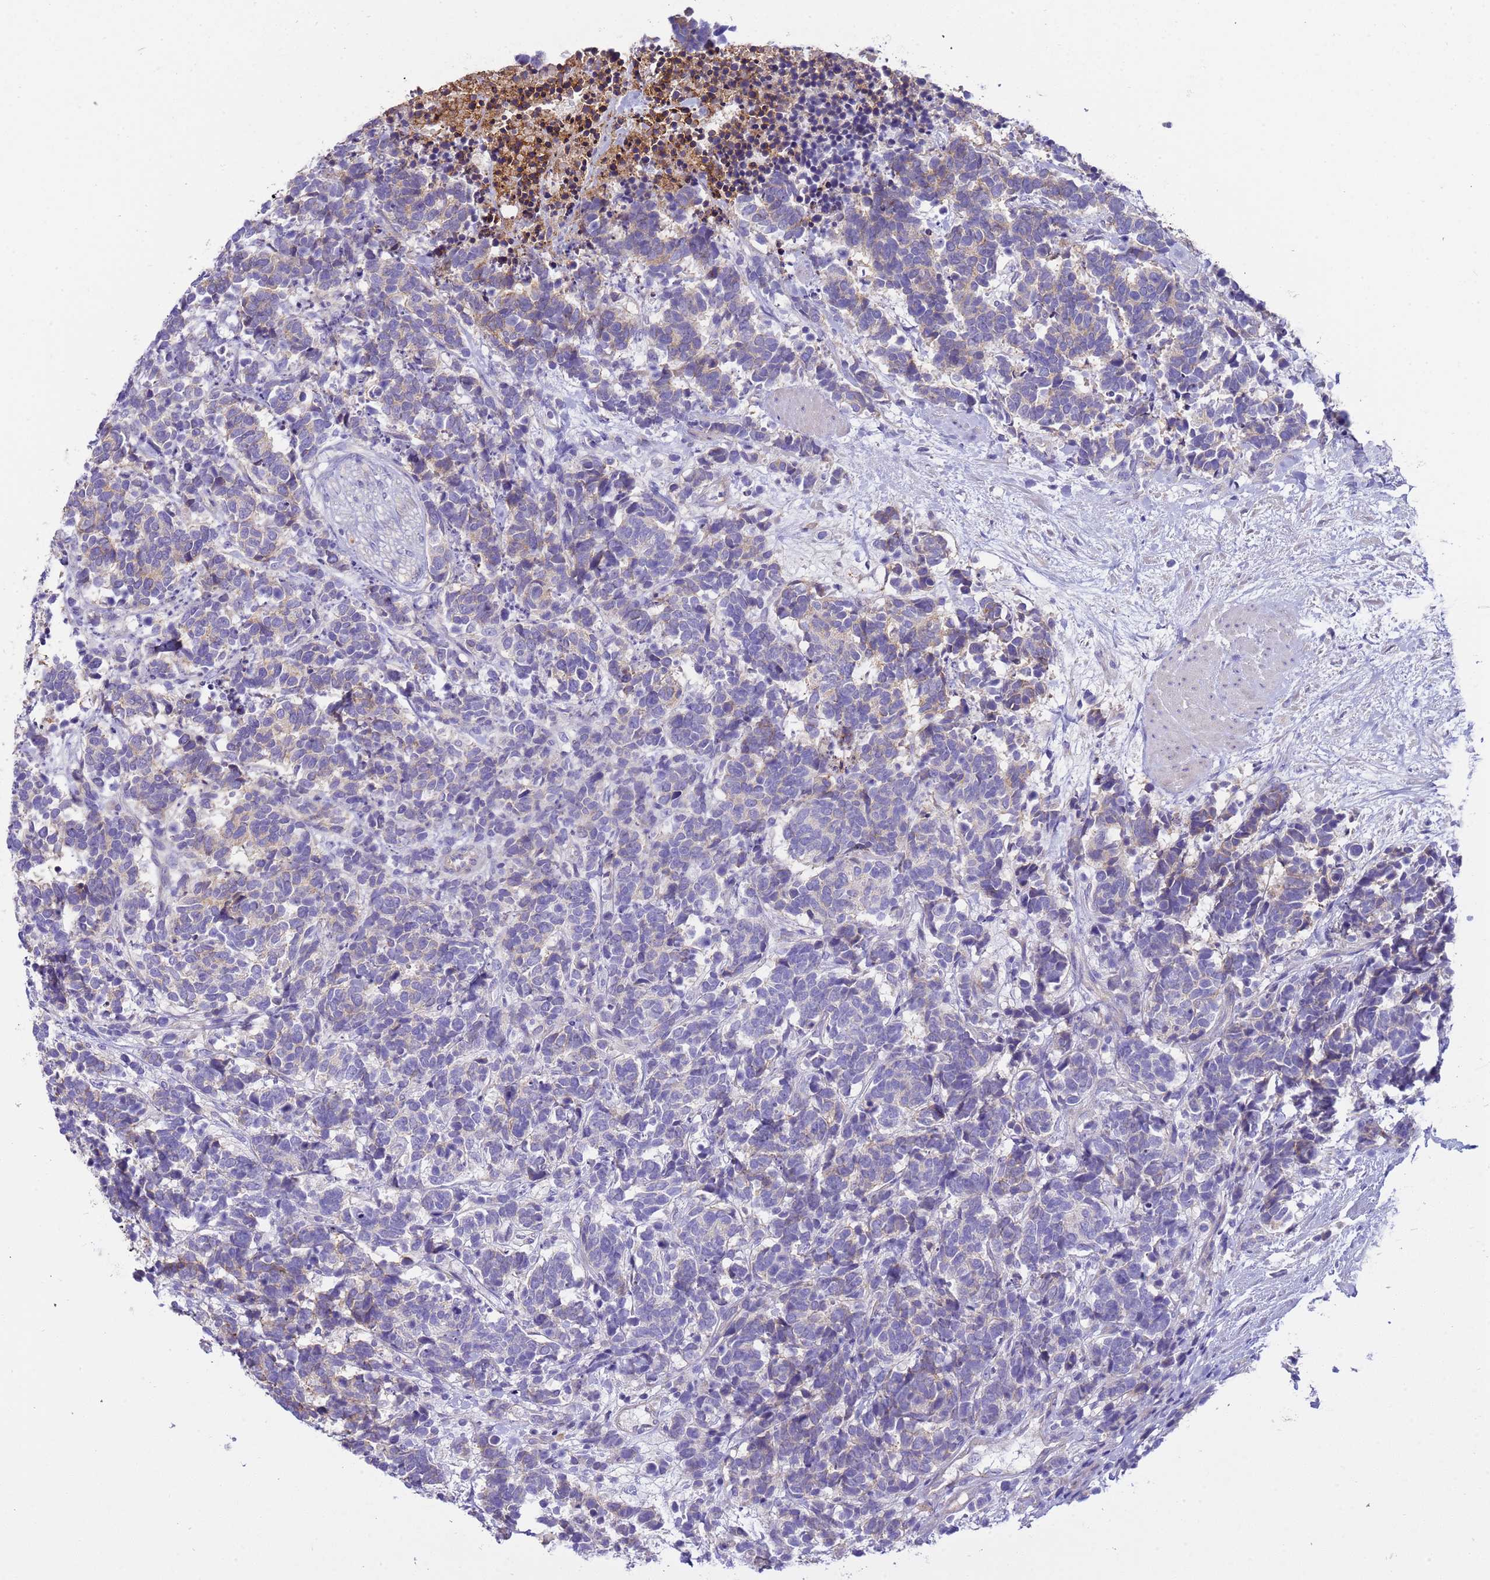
{"staining": {"intensity": "weak", "quantity": "25%-75%", "location": "cytoplasmic/membranous"}, "tissue": "carcinoid", "cell_type": "Tumor cells", "image_type": "cancer", "snomed": [{"axis": "morphology", "description": "Carcinoma, NOS"}, {"axis": "morphology", "description": "Carcinoid, malignant, NOS"}, {"axis": "topography", "description": "Prostate"}], "caption": "Immunohistochemistry (DAB) staining of human carcinoma exhibits weak cytoplasmic/membranous protein expression in approximately 25%-75% of tumor cells.", "gene": "RIPPLY2", "patient": {"sex": "male", "age": 57}}